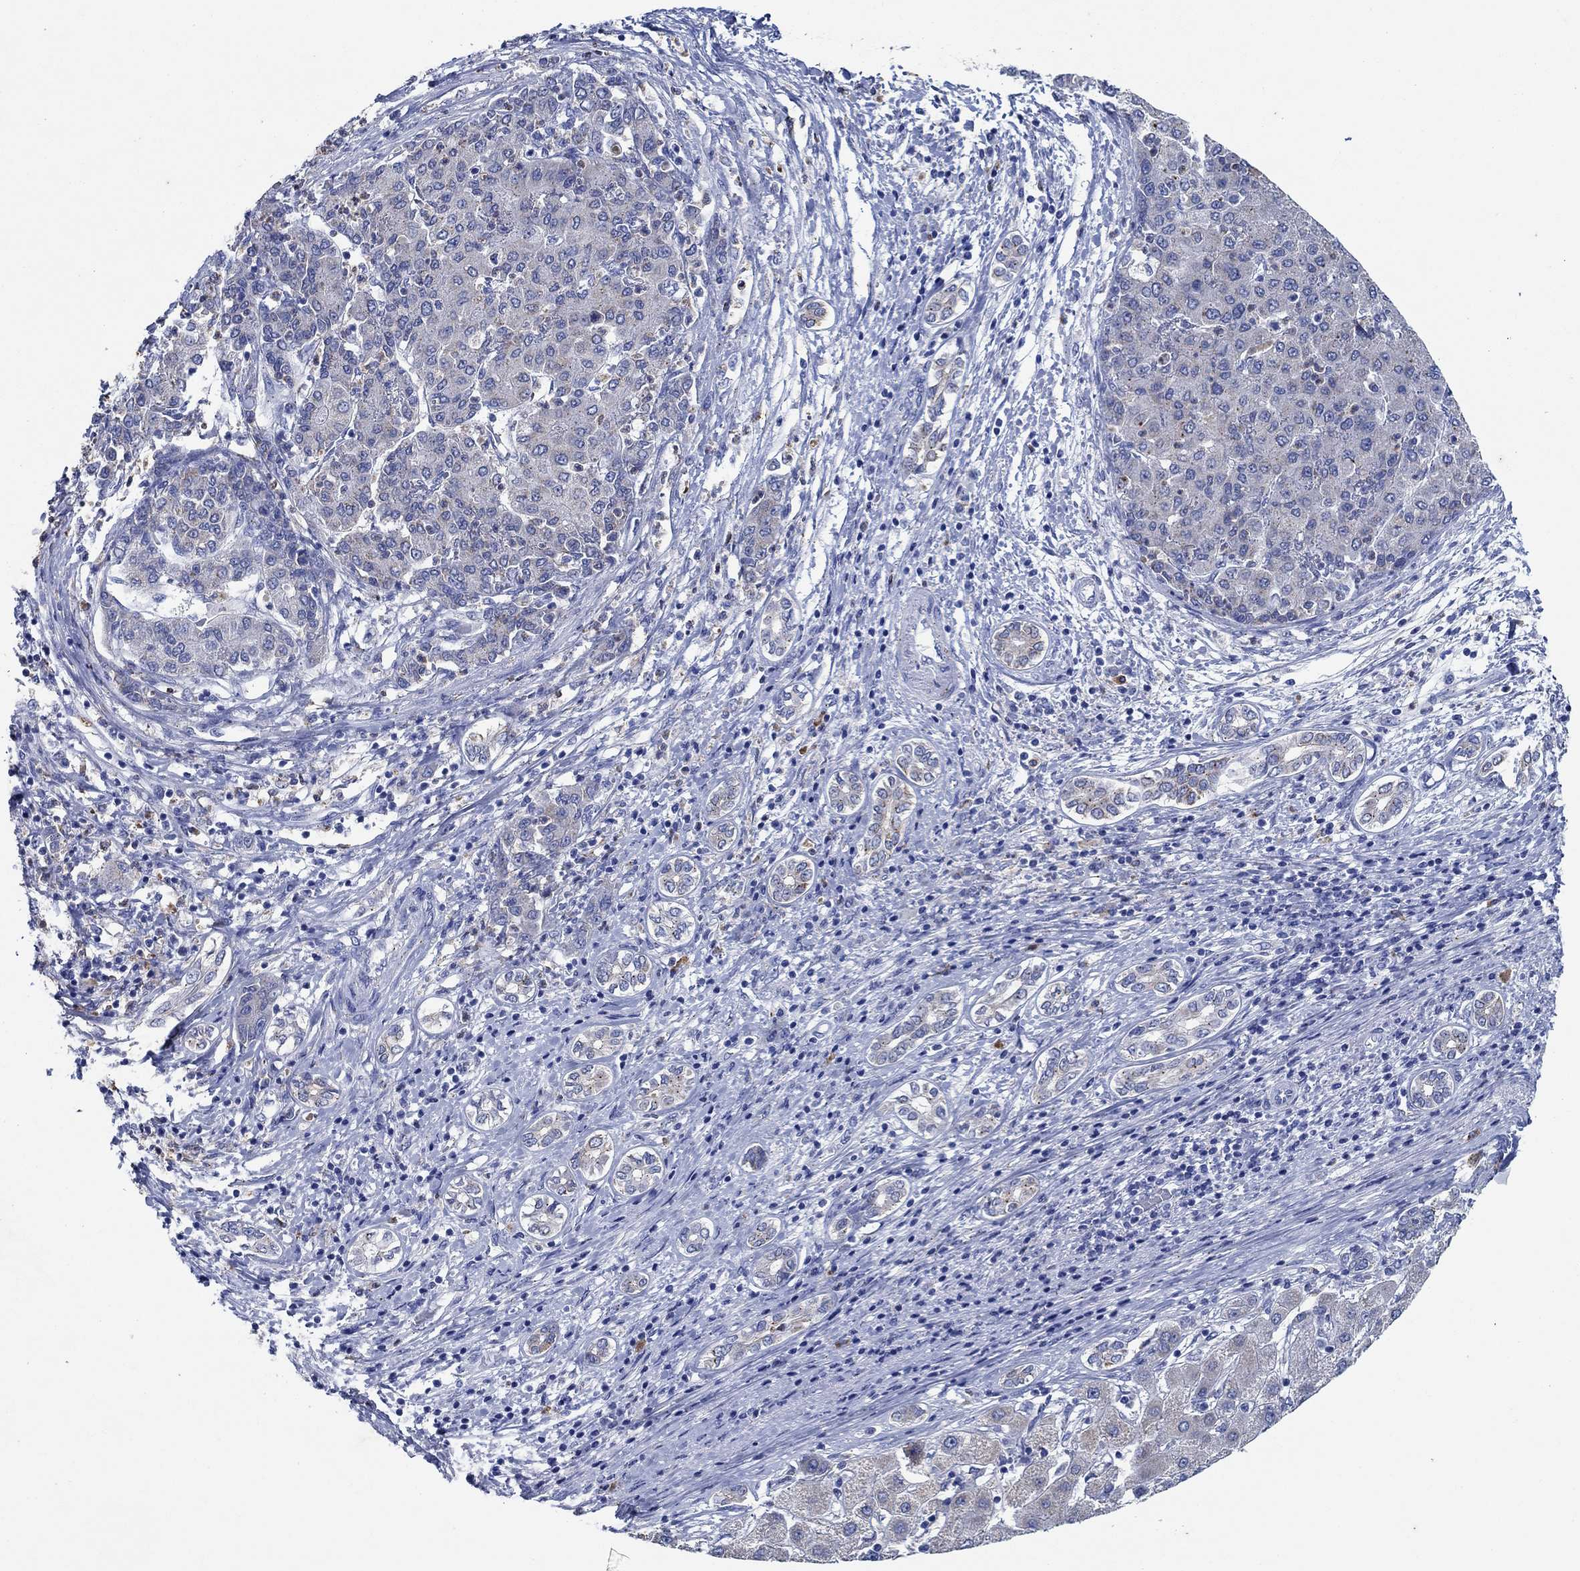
{"staining": {"intensity": "weak", "quantity": "<25%", "location": "cytoplasmic/membranous"}, "tissue": "liver cancer", "cell_type": "Tumor cells", "image_type": "cancer", "snomed": [{"axis": "morphology", "description": "Carcinoma, Hepatocellular, NOS"}, {"axis": "topography", "description": "Liver"}], "caption": "Tumor cells show no significant protein staining in hepatocellular carcinoma (liver).", "gene": "CPM", "patient": {"sex": "male", "age": 65}}